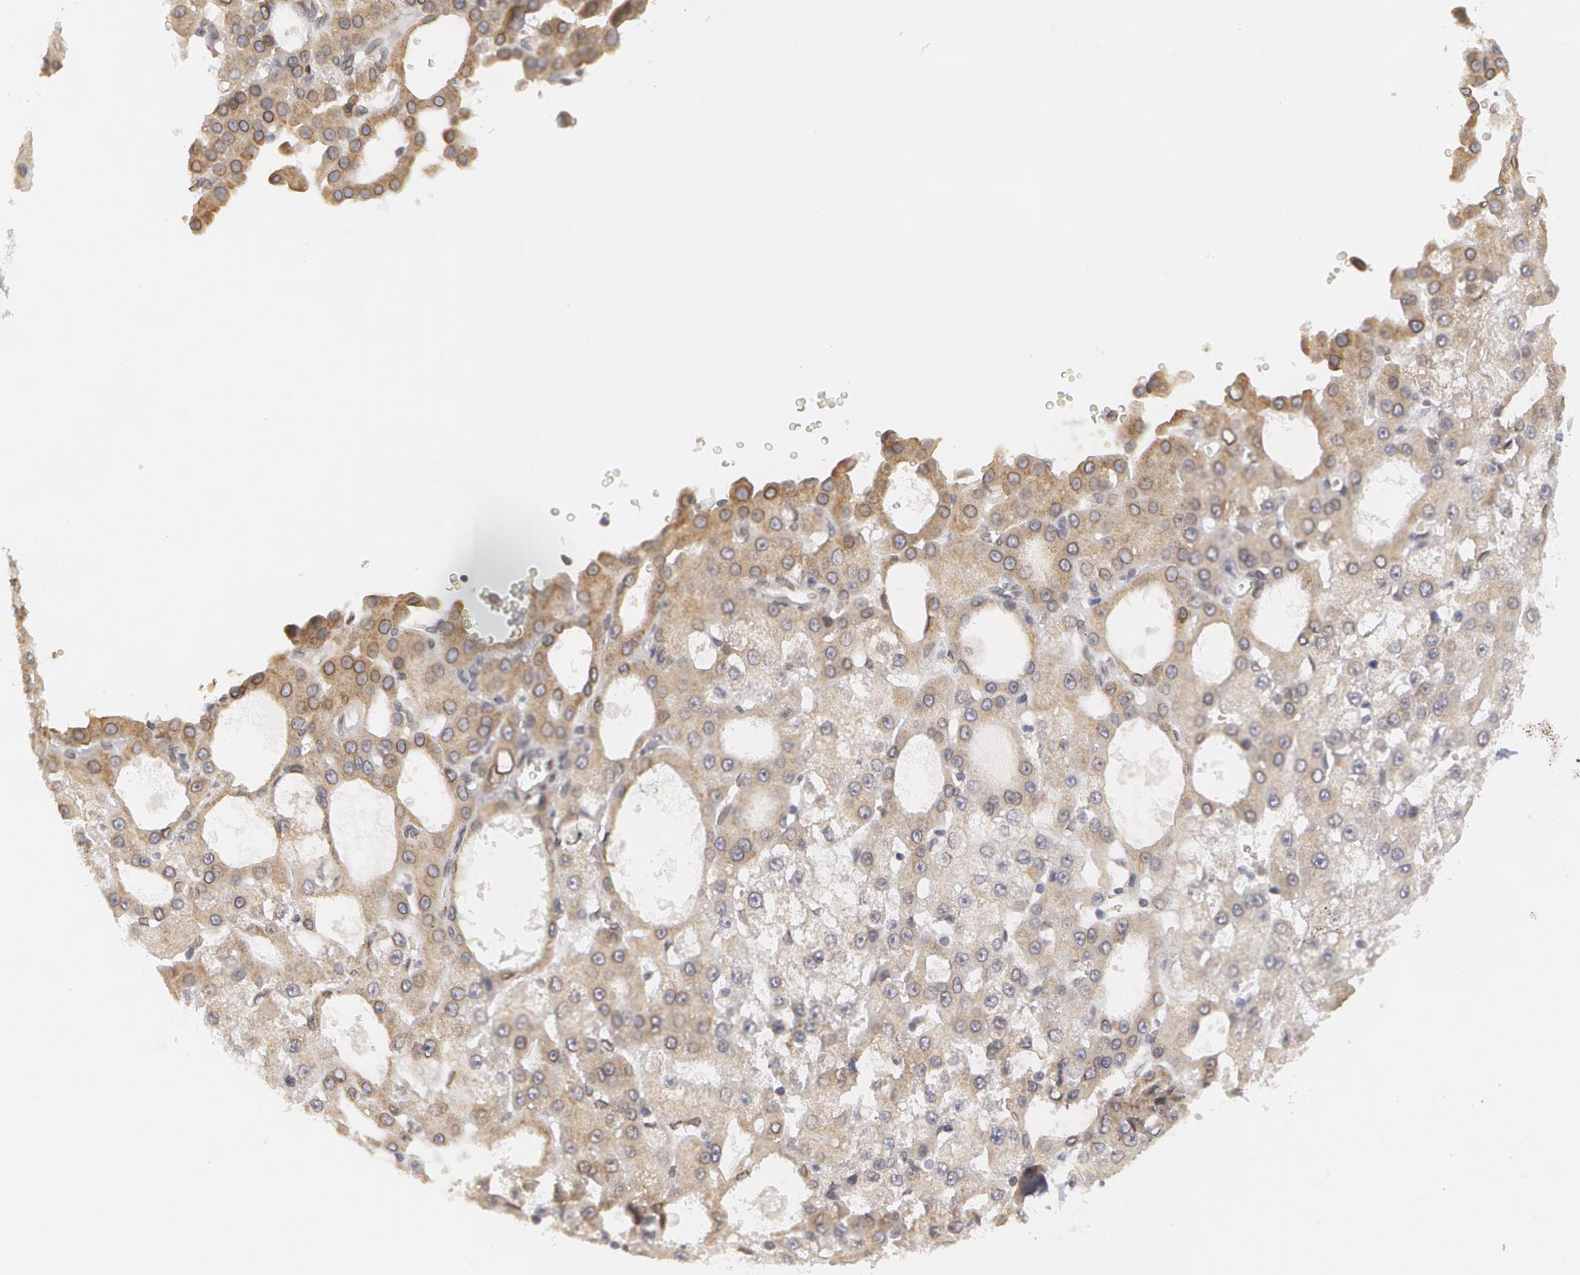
{"staining": {"intensity": "moderate", "quantity": ">75%", "location": "cytoplasmic/membranous"}, "tissue": "liver cancer", "cell_type": "Tumor cells", "image_type": "cancer", "snomed": [{"axis": "morphology", "description": "Carcinoma, Hepatocellular, NOS"}, {"axis": "topography", "description": "Liver"}], "caption": "Protein positivity by immunohistochemistry (IHC) displays moderate cytoplasmic/membranous positivity in approximately >75% of tumor cells in liver hepatocellular carcinoma.", "gene": "EMD", "patient": {"sex": "male", "age": 47}}